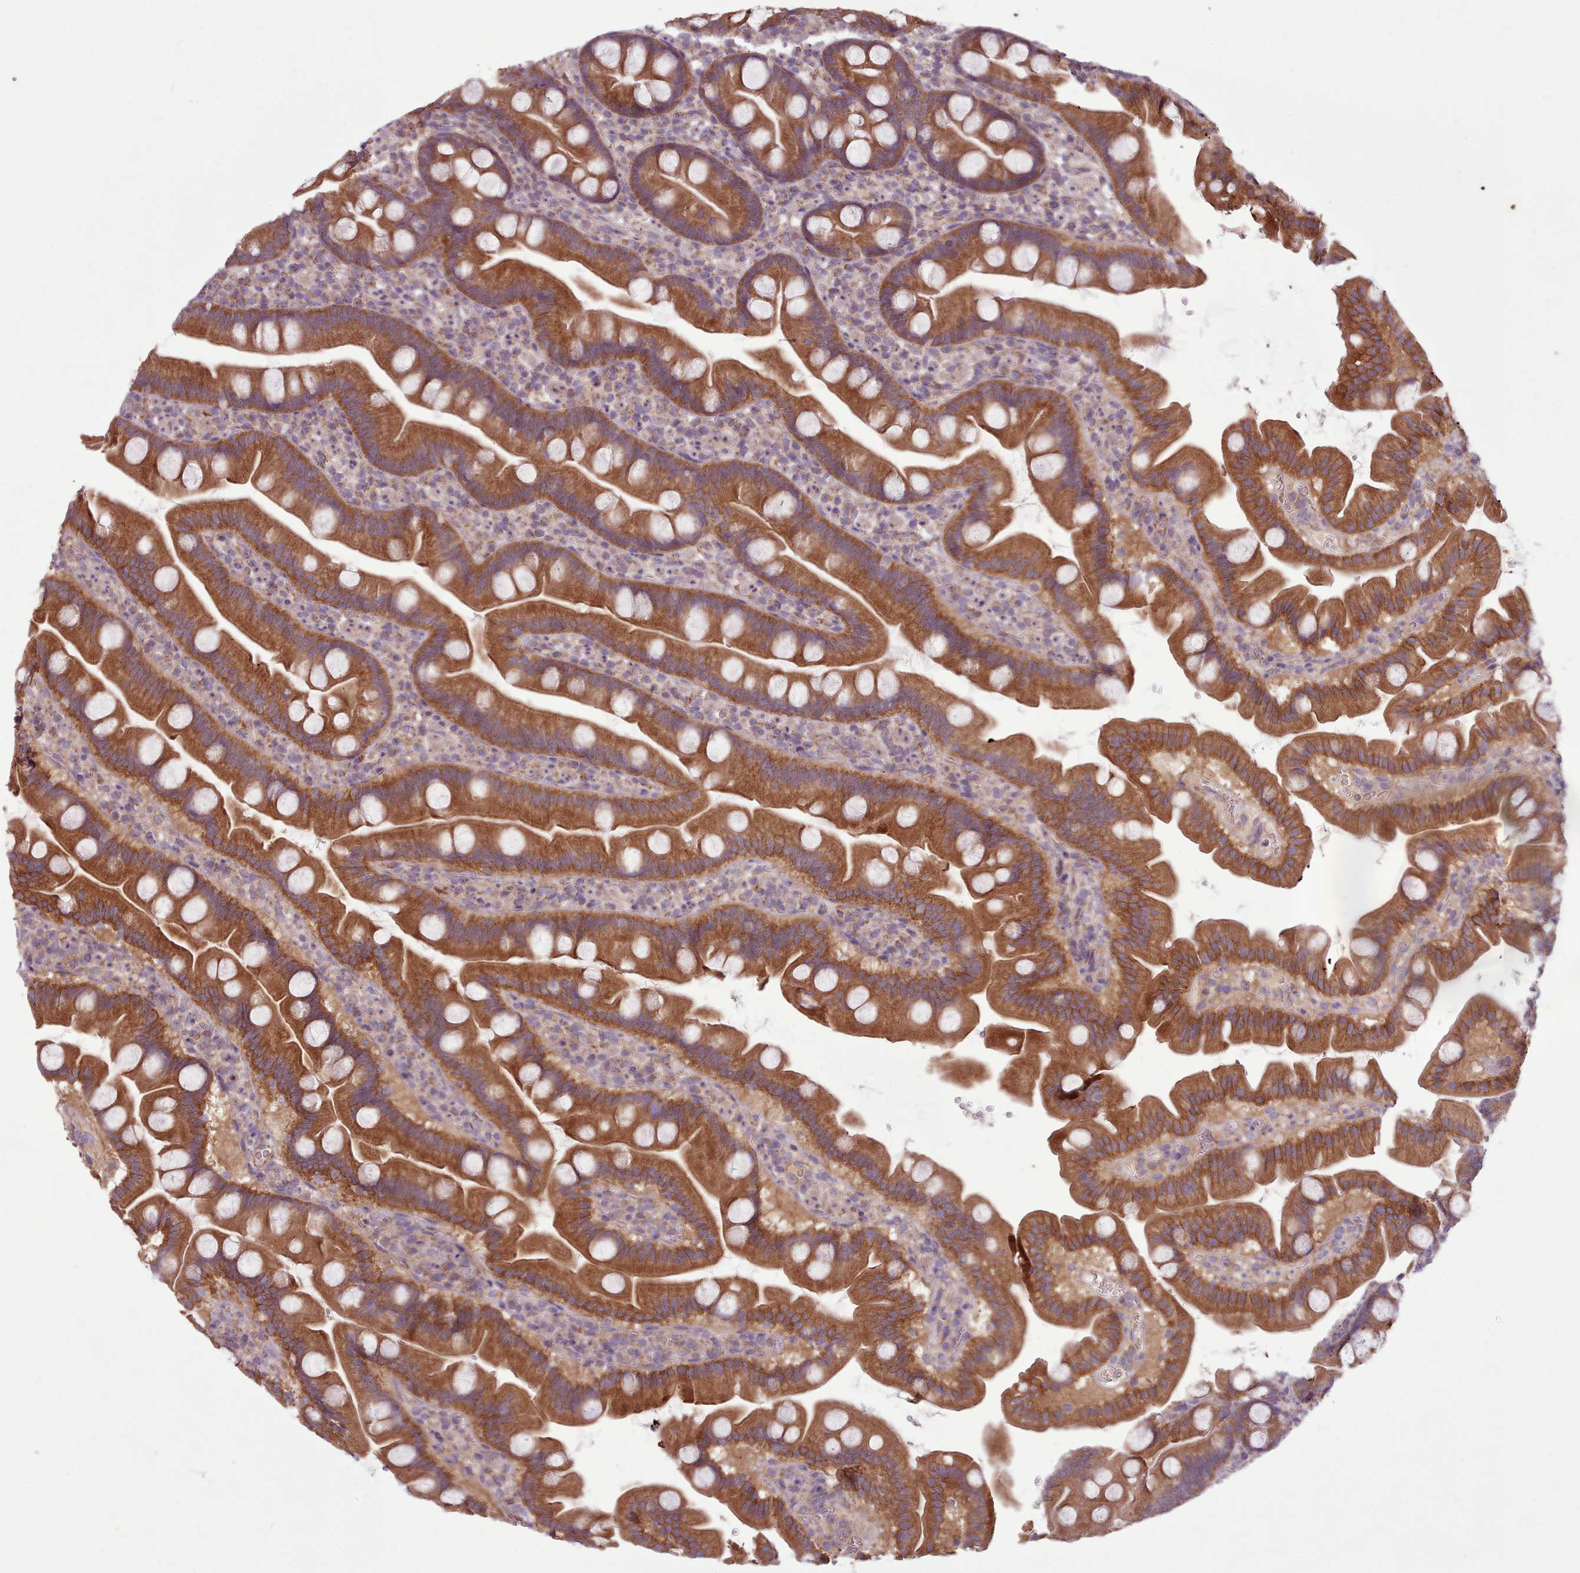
{"staining": {"intensity": "strong", "quantity": ">75%", "location": "cytoplasmic/membranous"}, "tissue": "small intestine", "cell_type": "Glandular cells", "image_type": "normal", "snomed": [{"axis": "morphology", "description": "Normal tissue, NOS"}, {"axis": "topography", "description": "Small intestine"}], "caption": "DAB immunohistochemical staining of normal small intestine displays strong cytoplasmic/membranous protein positivity in approximately >75% of glandular cells. (Brightfield microscopy of DAB IHC at high magnification).", "gene": "NT5DC2", "patient": {"sex": "female", "age": 68}}